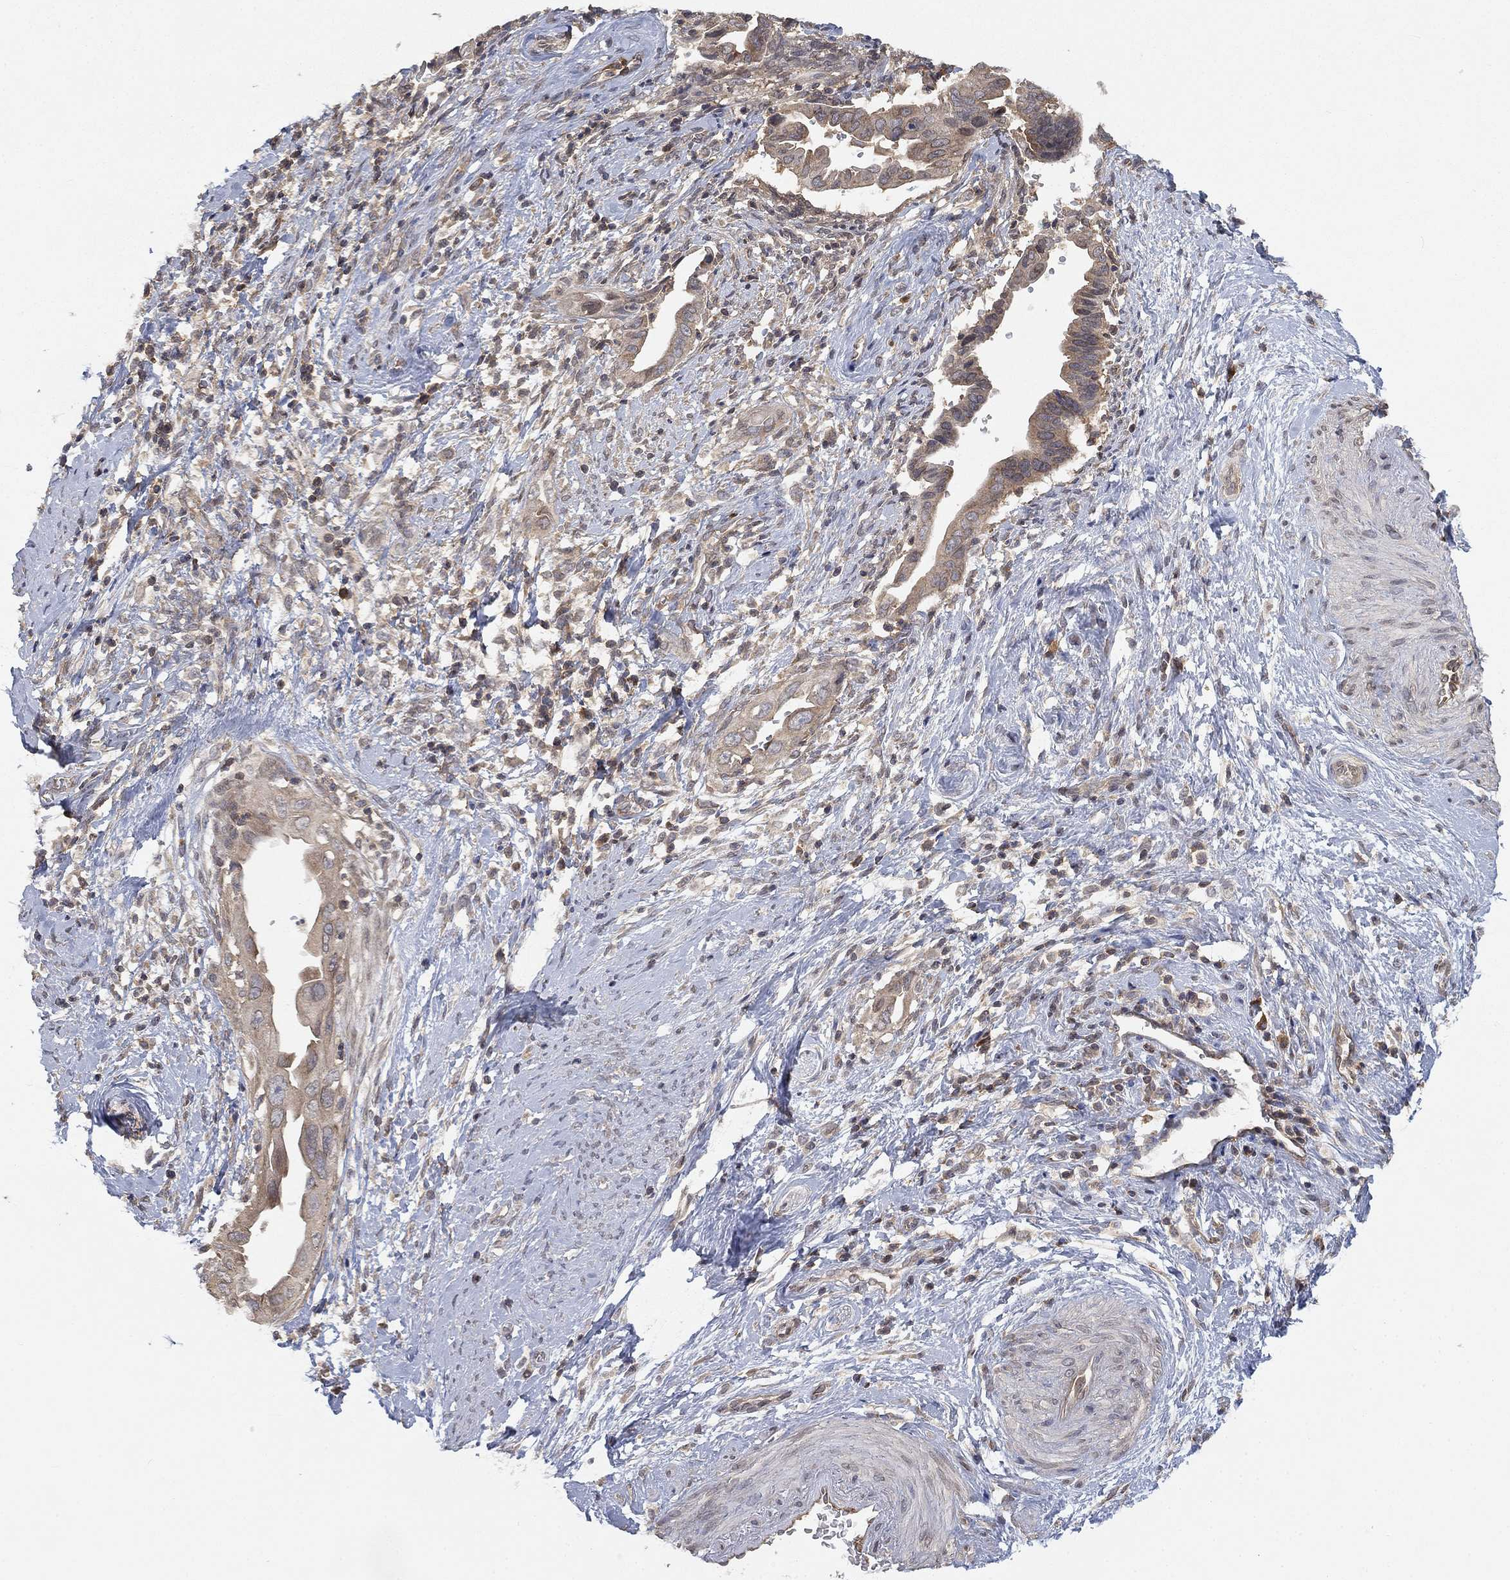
{"staining": {"intensity": "negative", "quantity": "none", "location": "none"}, "tissue": "cervical cancer", "cell_type": "Tumor cells", "image_type": "cancer", "snomed": [{"axis": "morphology", "description": "Adenocarcinoma, NOS"}, {"axis": "topography", "description": "Cervix"}], "caption": "Immunohistochemical staining of adenocarcinoma (cervical) shows no significant positivity in tumor cells.", "gene": "UBA5", "patient": {"sex": "female", "age": 42}}